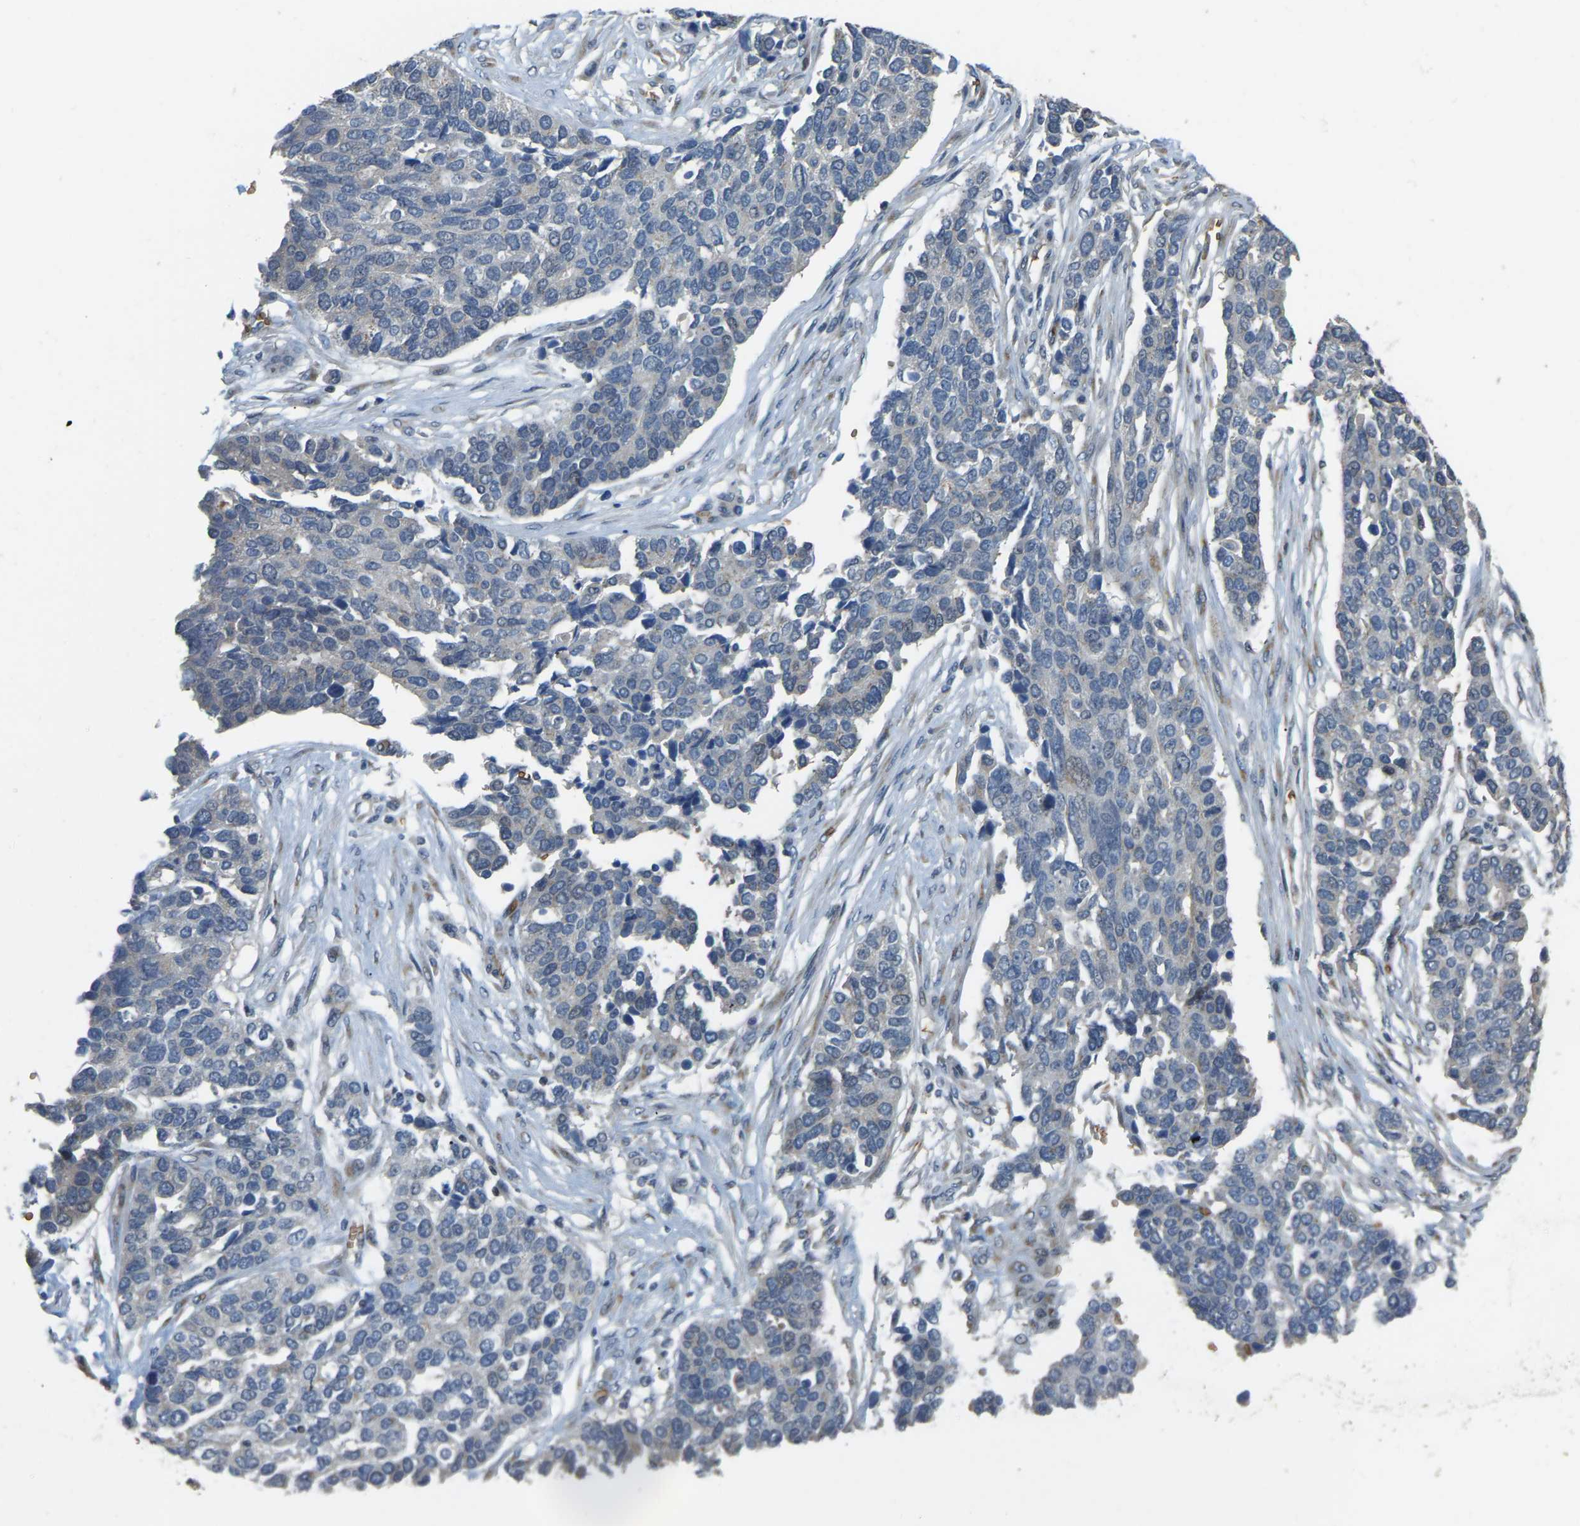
{"staining": {"intensity": "negative", "quantity": "none", "location": "none"}, "tissue": "ovarian cancer", "cell_type": "Tumor cells", "image_type": "cancer", "snomed": [{"axis": "morphology", "description": "Cystadenocarcinoma, serous, NOS"}, {"axis": "topography", "description": "Ovary"}], "caption": "Histopathology image shows no protein expression in tumor cells of serous cystadenocarcinoma (ovarian) tissue.", "gene": "CFAP298", "patient": {"sex": "female", "age": 44}}